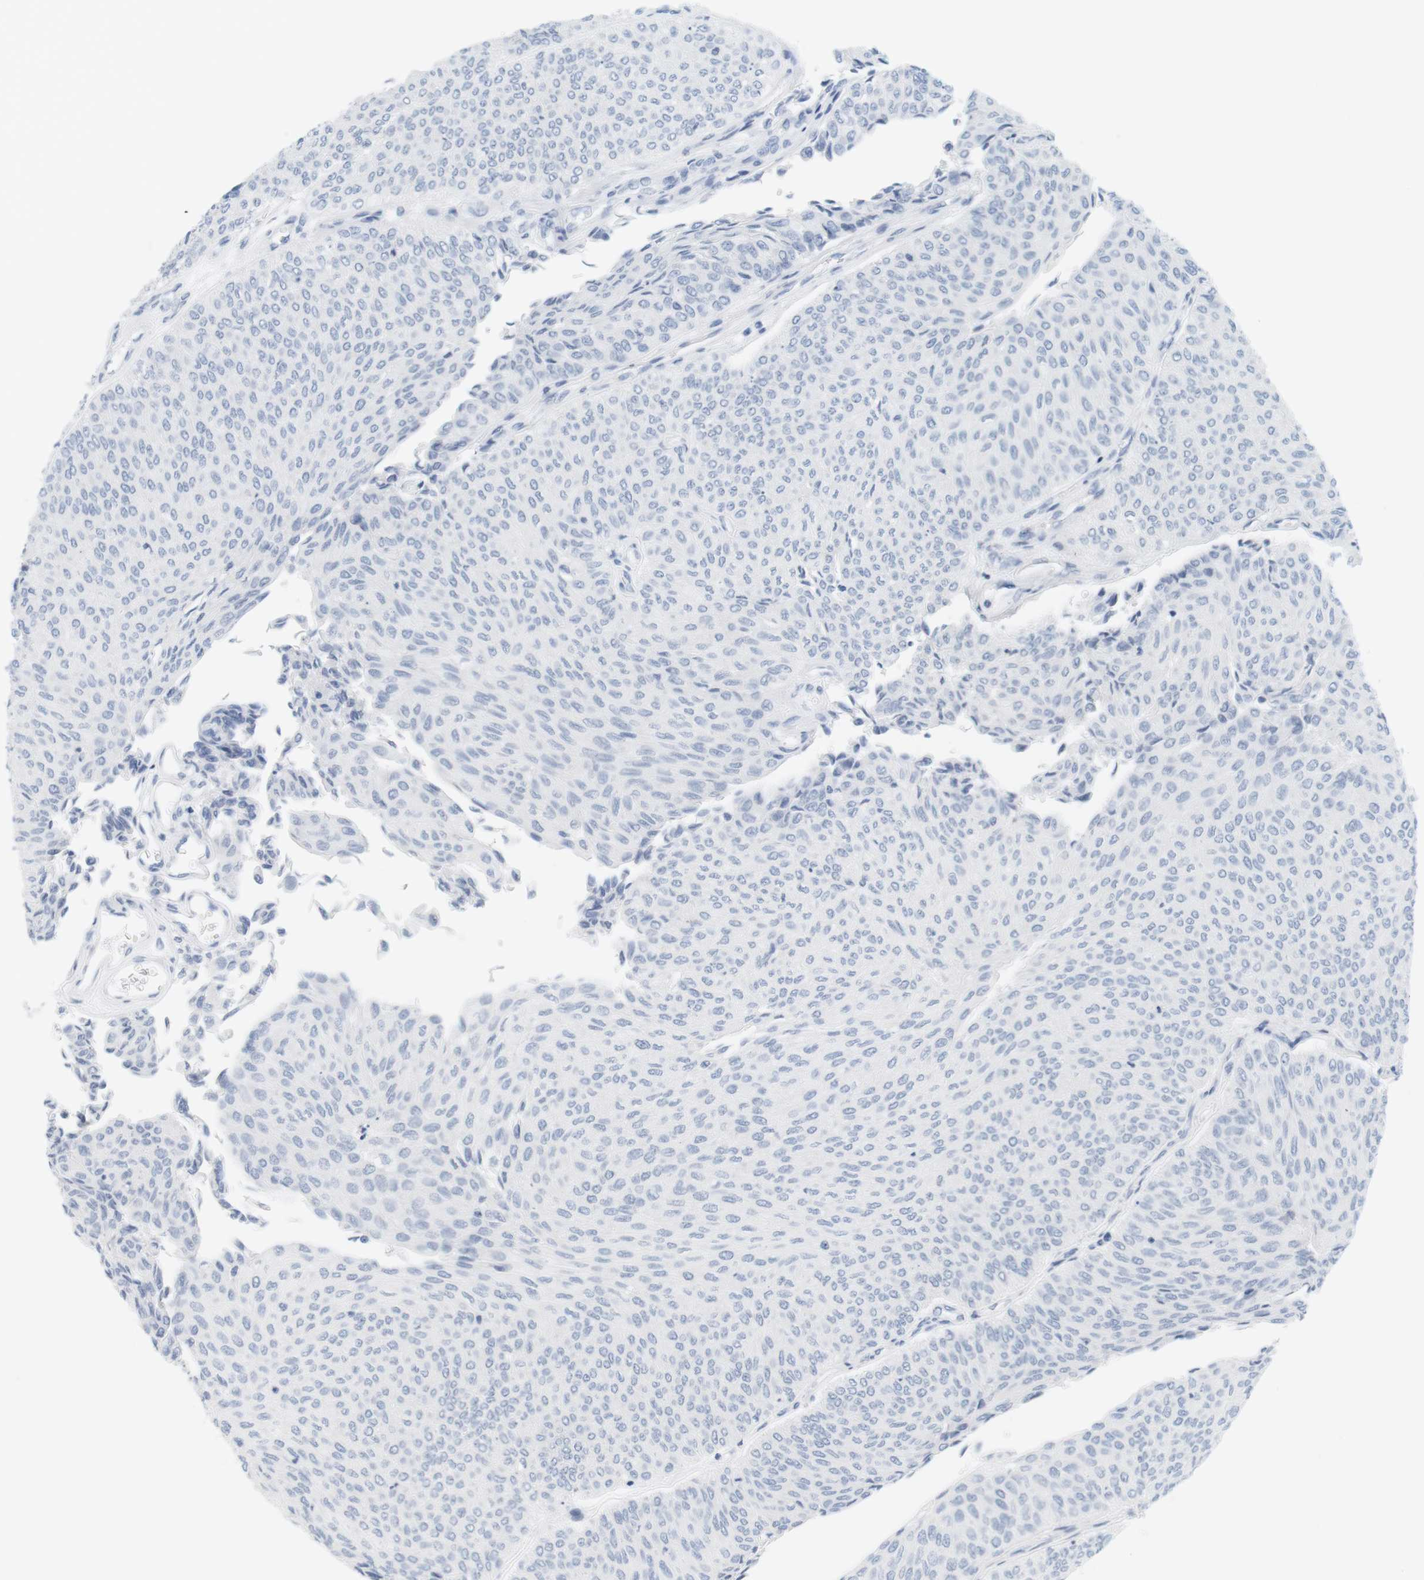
{"staining": {"intensity": "negative", "quantity": "none", "location": "none"}, "tissue": "urothelial cancer", "cell_type": "Tumor cells", "image_type": "cancer", "snomed": [{"axis": "morphology", "description": "Urothelial carcinoma, Low grade"}, {"axis": "topography", "description": "Urinary bladder"}], "caption": "This is an immunohistochemistry (IHC) histopathology image of human urothelial cancer. There is no positivity in tumor cells.", "gene": "OPRM1", "patient": {"sex": "male", "age": 78}}